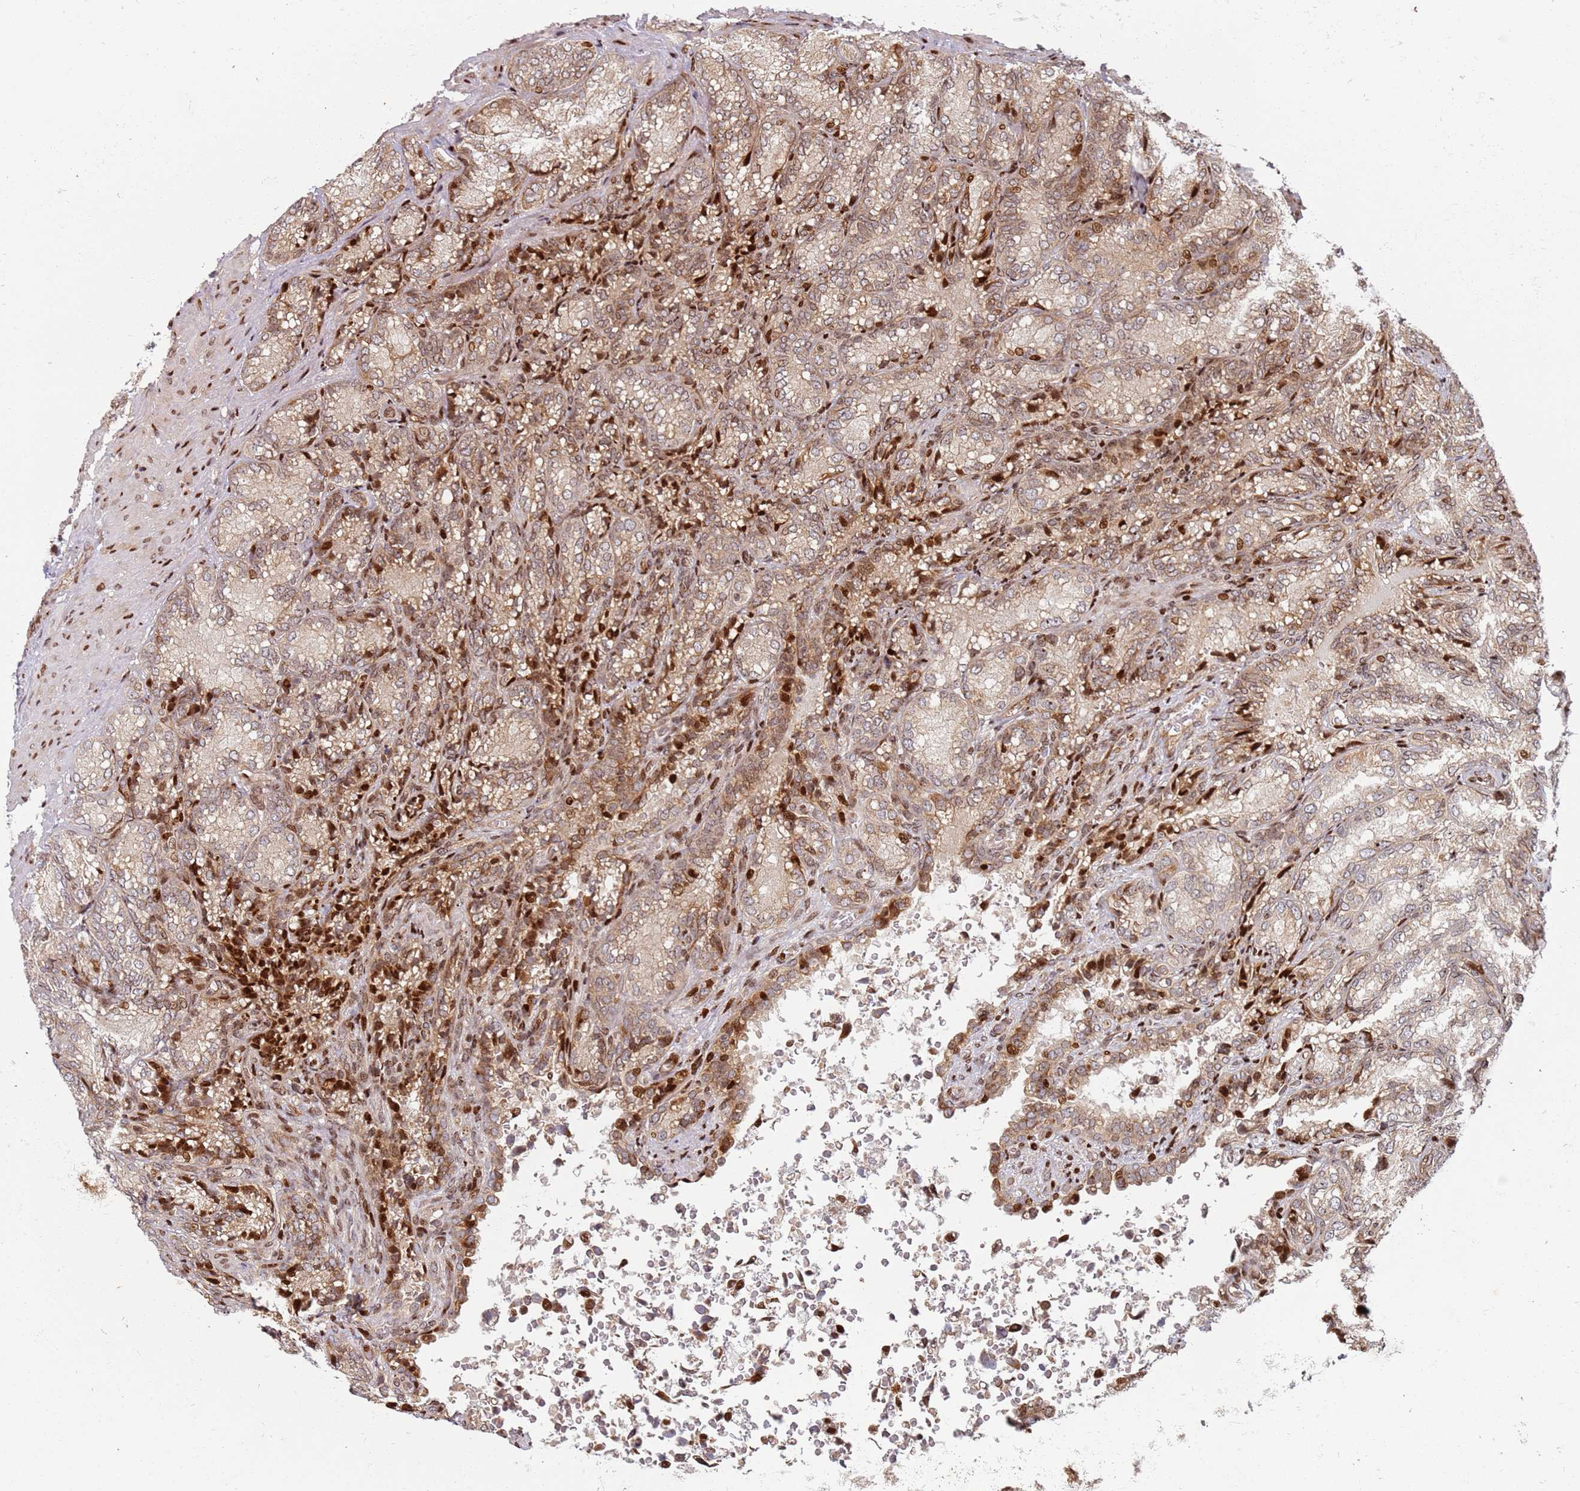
{"staining": {"intensity": "strong", "quantity": "25%-75%", "location": "nuclear"}, "tissue": "seminal vesicle", "cell_type": "Glandular cells", "image_type": "normal", "snomed": [{"axis": "morphology", "description": "Normal tissue, NOS"}, {"axis": "topography", "description": "Seminal veicle"}], "caption": "A brown stain labels strong nuclear staining of a protein in glandular cells of benign seminal vesicle. The protein of interest is shown in brown color, while the nuclei are stained blue.", "gene": "TMEM233", "patient": {"sex": "male", "age": 58}}